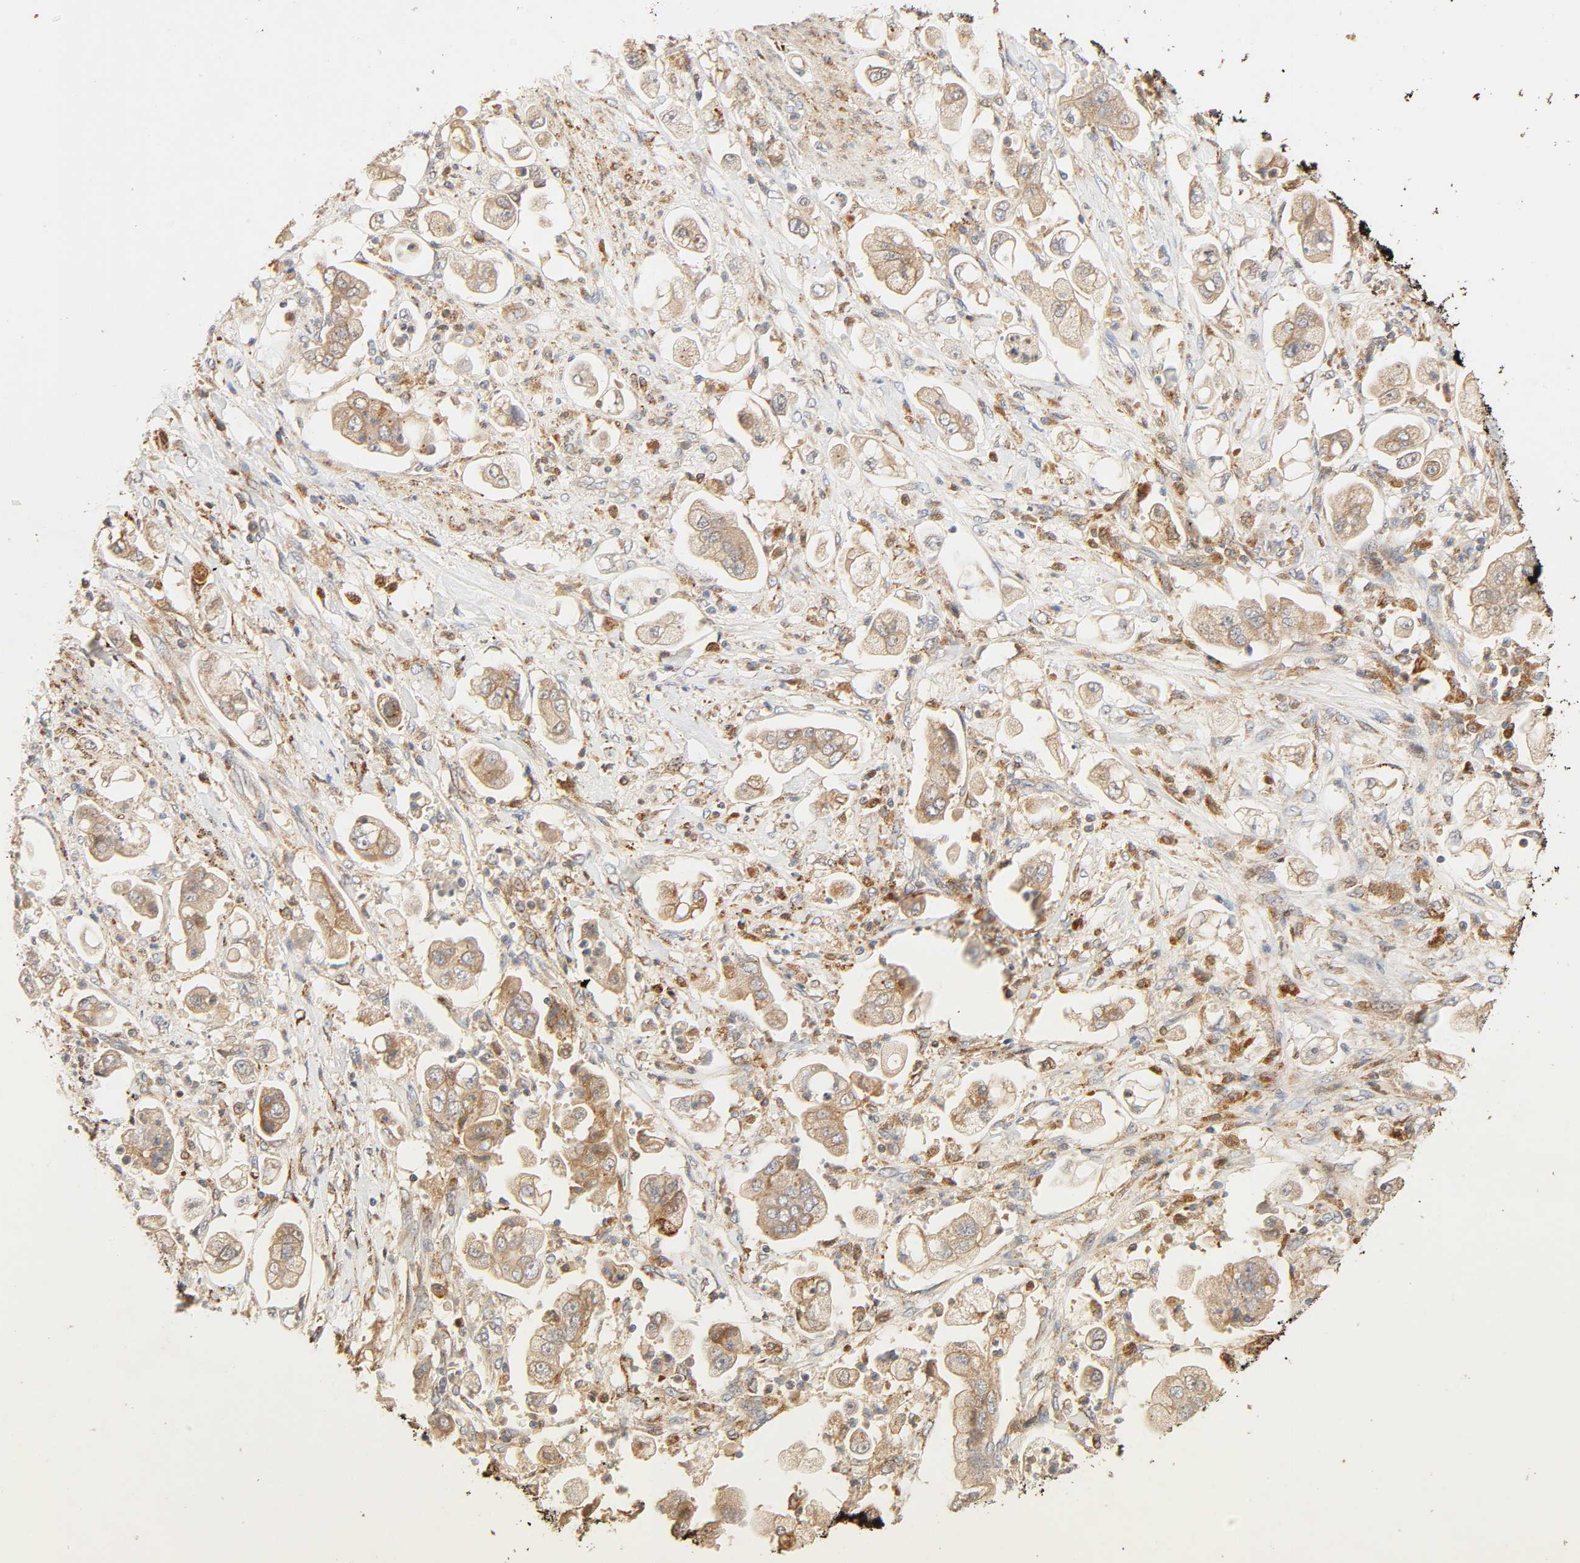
{"staining": {"intensity": "moderate", "quantity": ">75%", "location": "cytoplasmic/membranous"}, "tissue": "stomach cancer", "cell_type": "Tumor cells", "image_type": "cancer", "snomed": [{"axis": "morphology", "description": "Adenocarcinoma, NOS"}, {"axis": "topography", "description": "Stomach"}], "caption": "High-power microscopy captured an immunohistochemistry image of stomach cancer, revealing moderate cytoplasmic/membranous positivity in about >75% of tumor cells.", "gene": "MAPK6", "patient": {"sex": "male", "age": 62}}